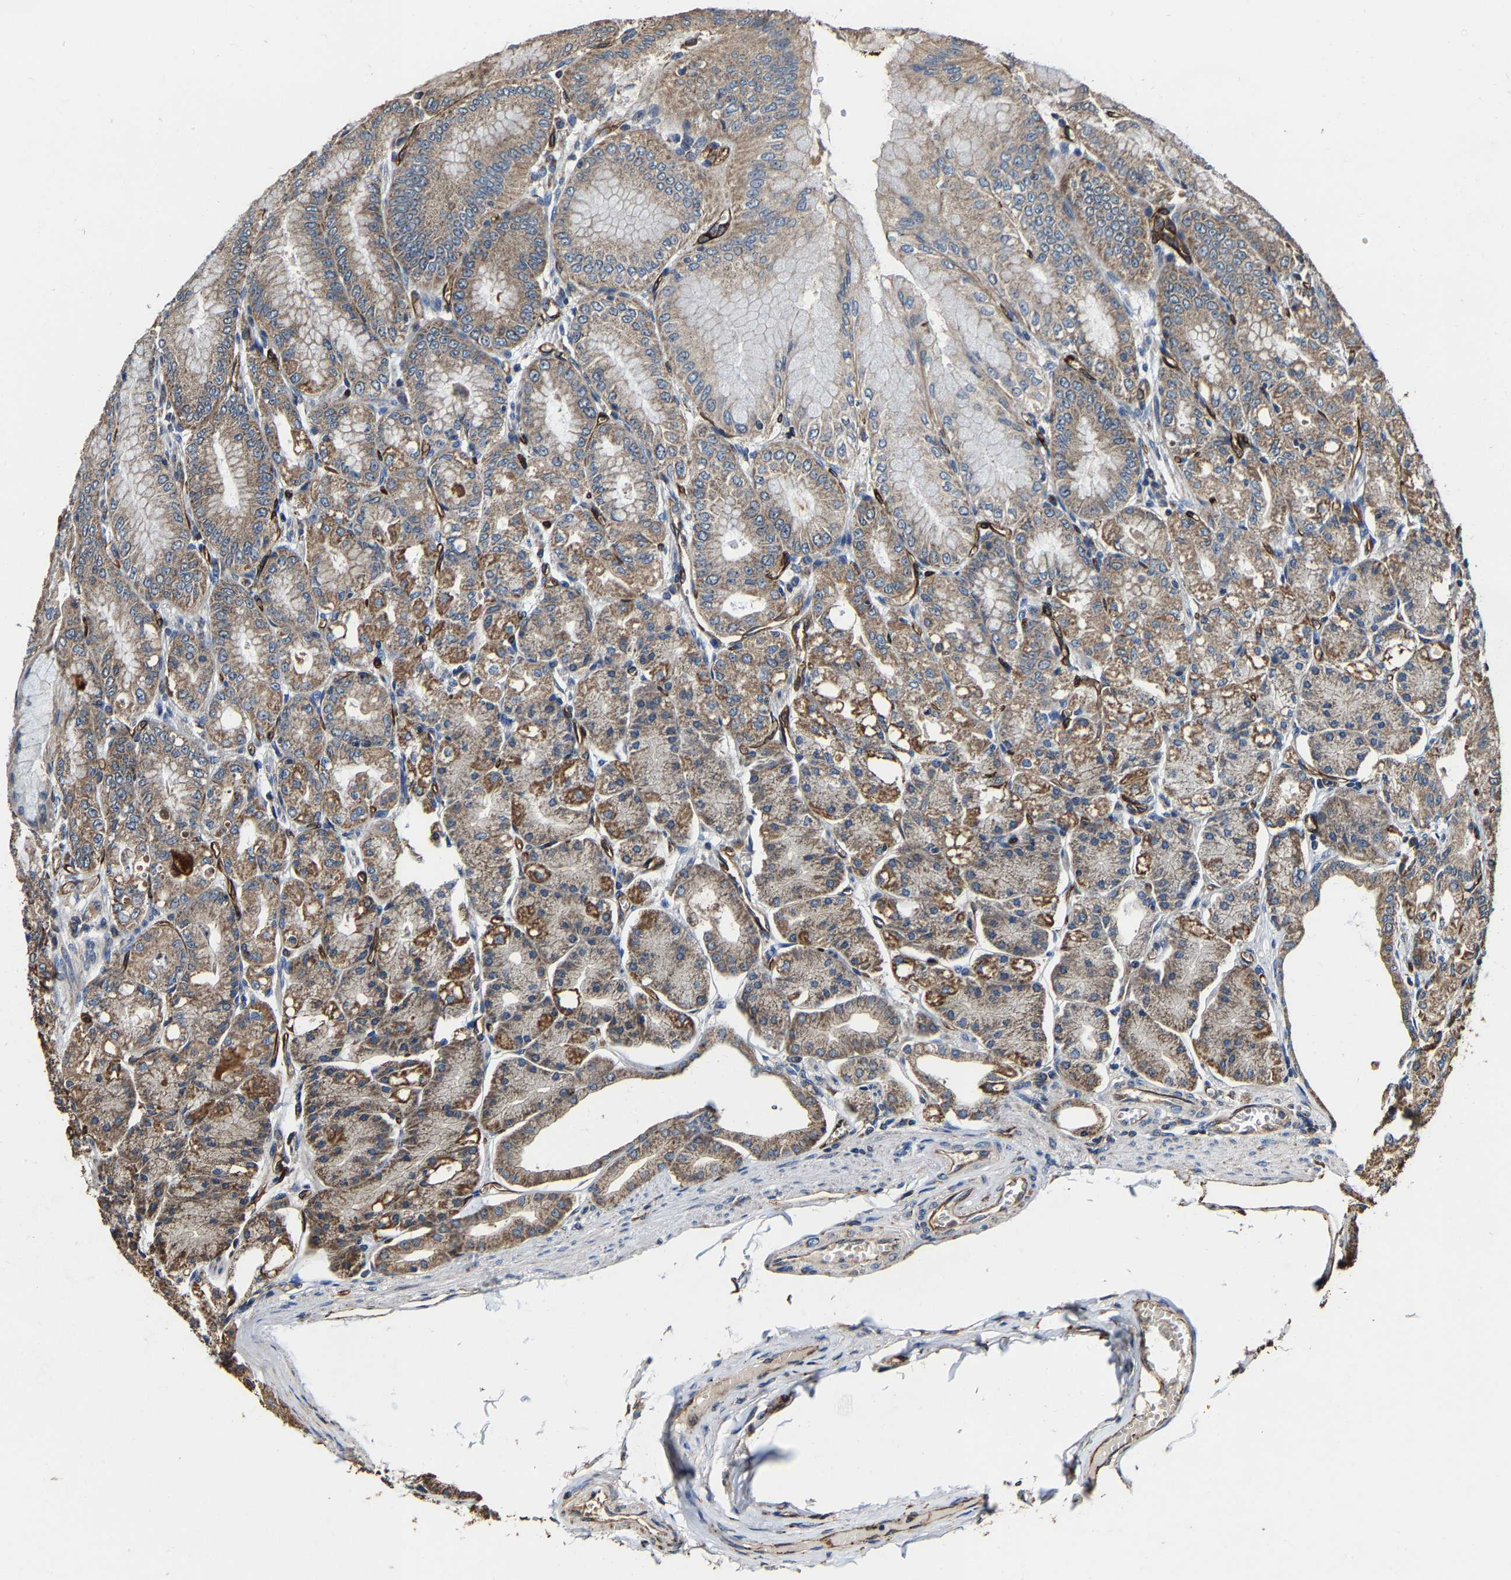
{"staining": {"intensity": "moderate", "quantity": ">75%", "location": "cytoplasmic/membranous"}, "tissue": "stomach", "cell_type": "Glandular cells", "image_type": "normal", "snomed": [{"axis": "morphology", "description": "Normal tissue, NOS"}, {"axis": "topography", "description": "Stomach, lower"}], "caption": "This micrograph displays immunohistochemistry (IHC) staining of unremarkable stomach, with medium moderate cytoplasmic/membranous staining in about >75% of glandular cells.", "gene": "GFRA3", "patient": {"sex": "male", "age": 71}}